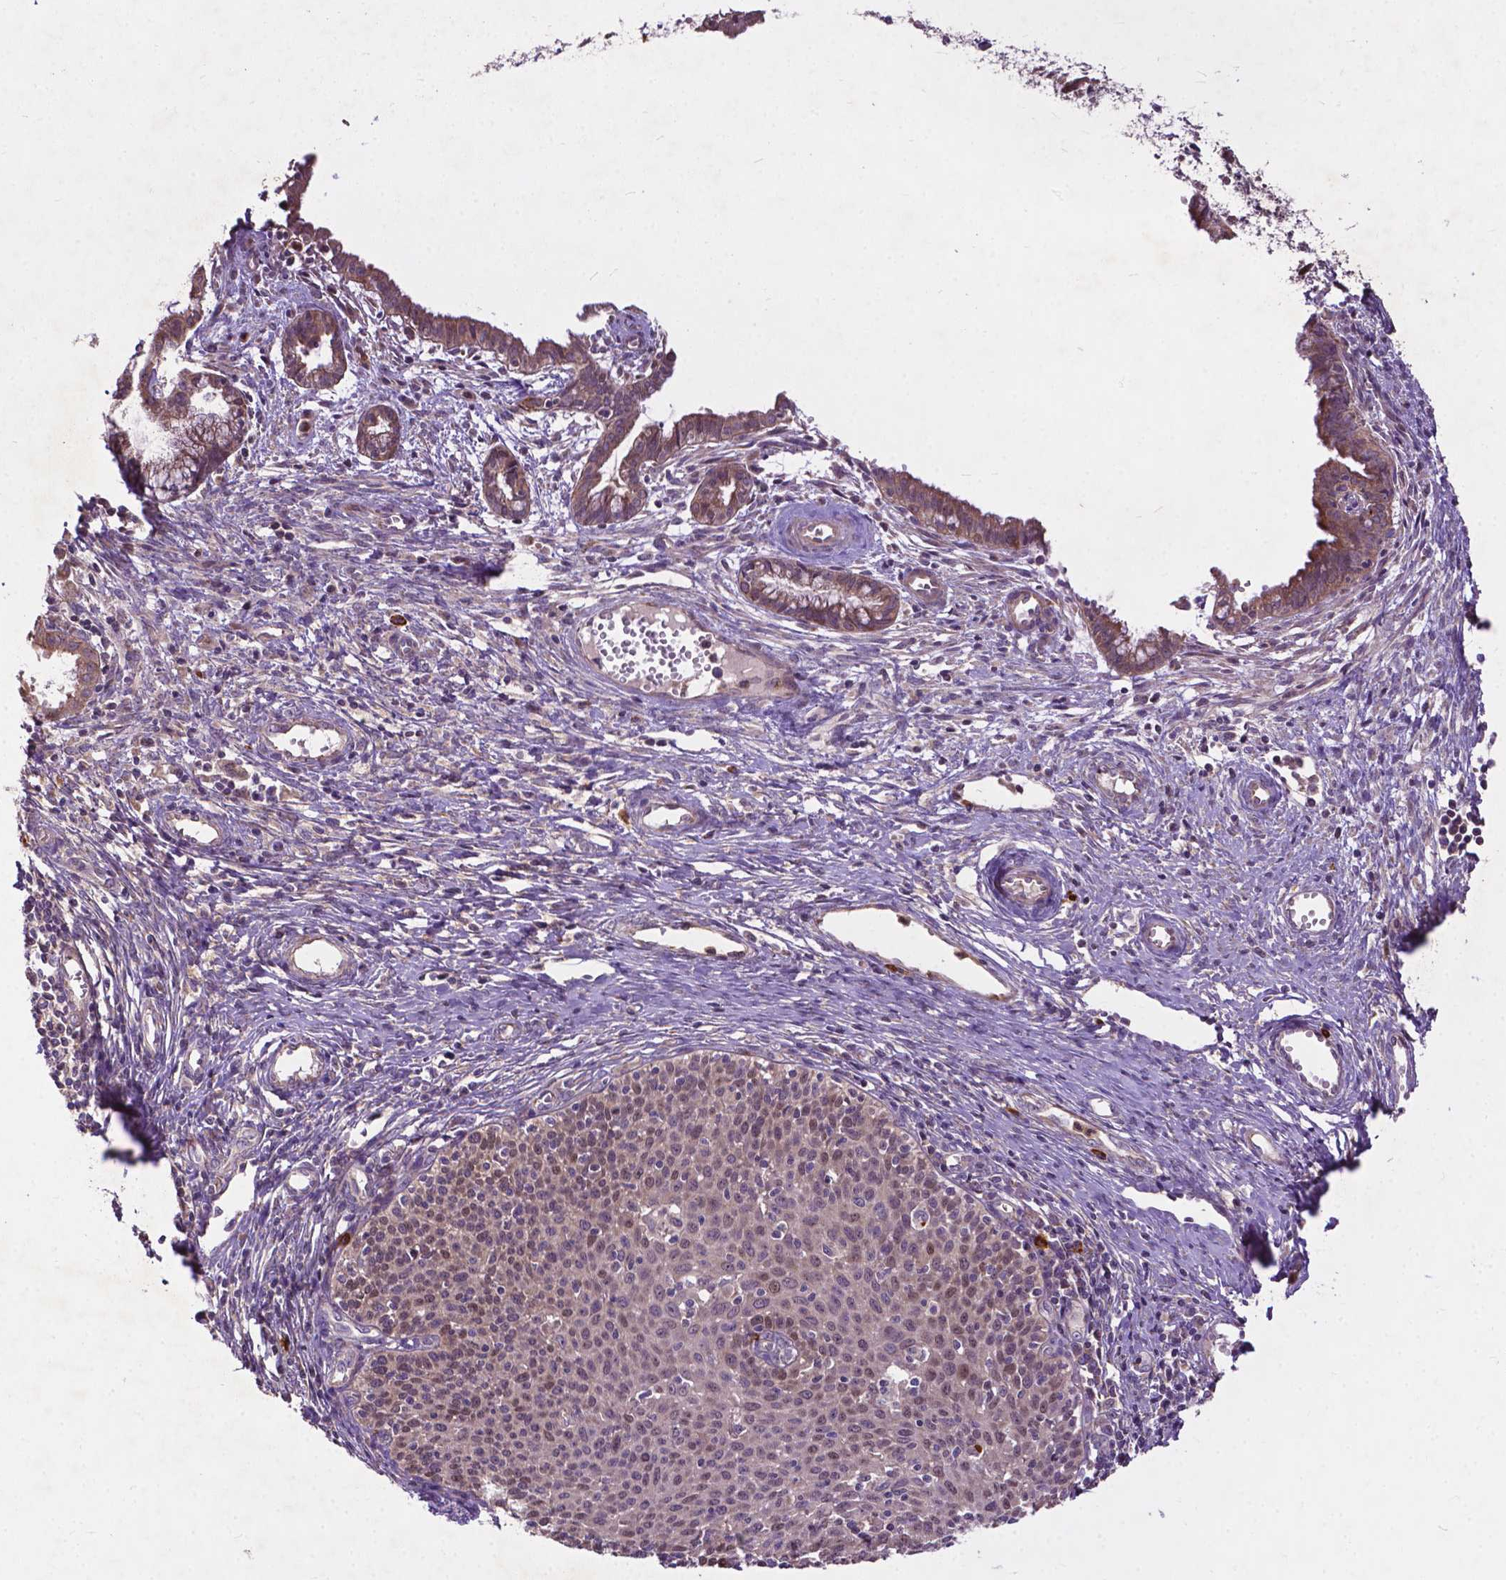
{"staining": {"intensity": "weak", "quantity": "<25%", "location": "cytoplasmic/membranous"}, "tissue": "cervical cancer", "cell_type": "Tumor cells", "image_type": "cancer", "snomed": [{"axis": "morphology", "description": "Squamous cell carcinoma, NOS"}, {"axis": "topography", "description": "Cervix"}], "caption": "Tumor cells are negative for brown protein staining in cervical squamous cell carcinoma.", "gene": "PARP3", "patient": {"sex": "female", "age": 38}}